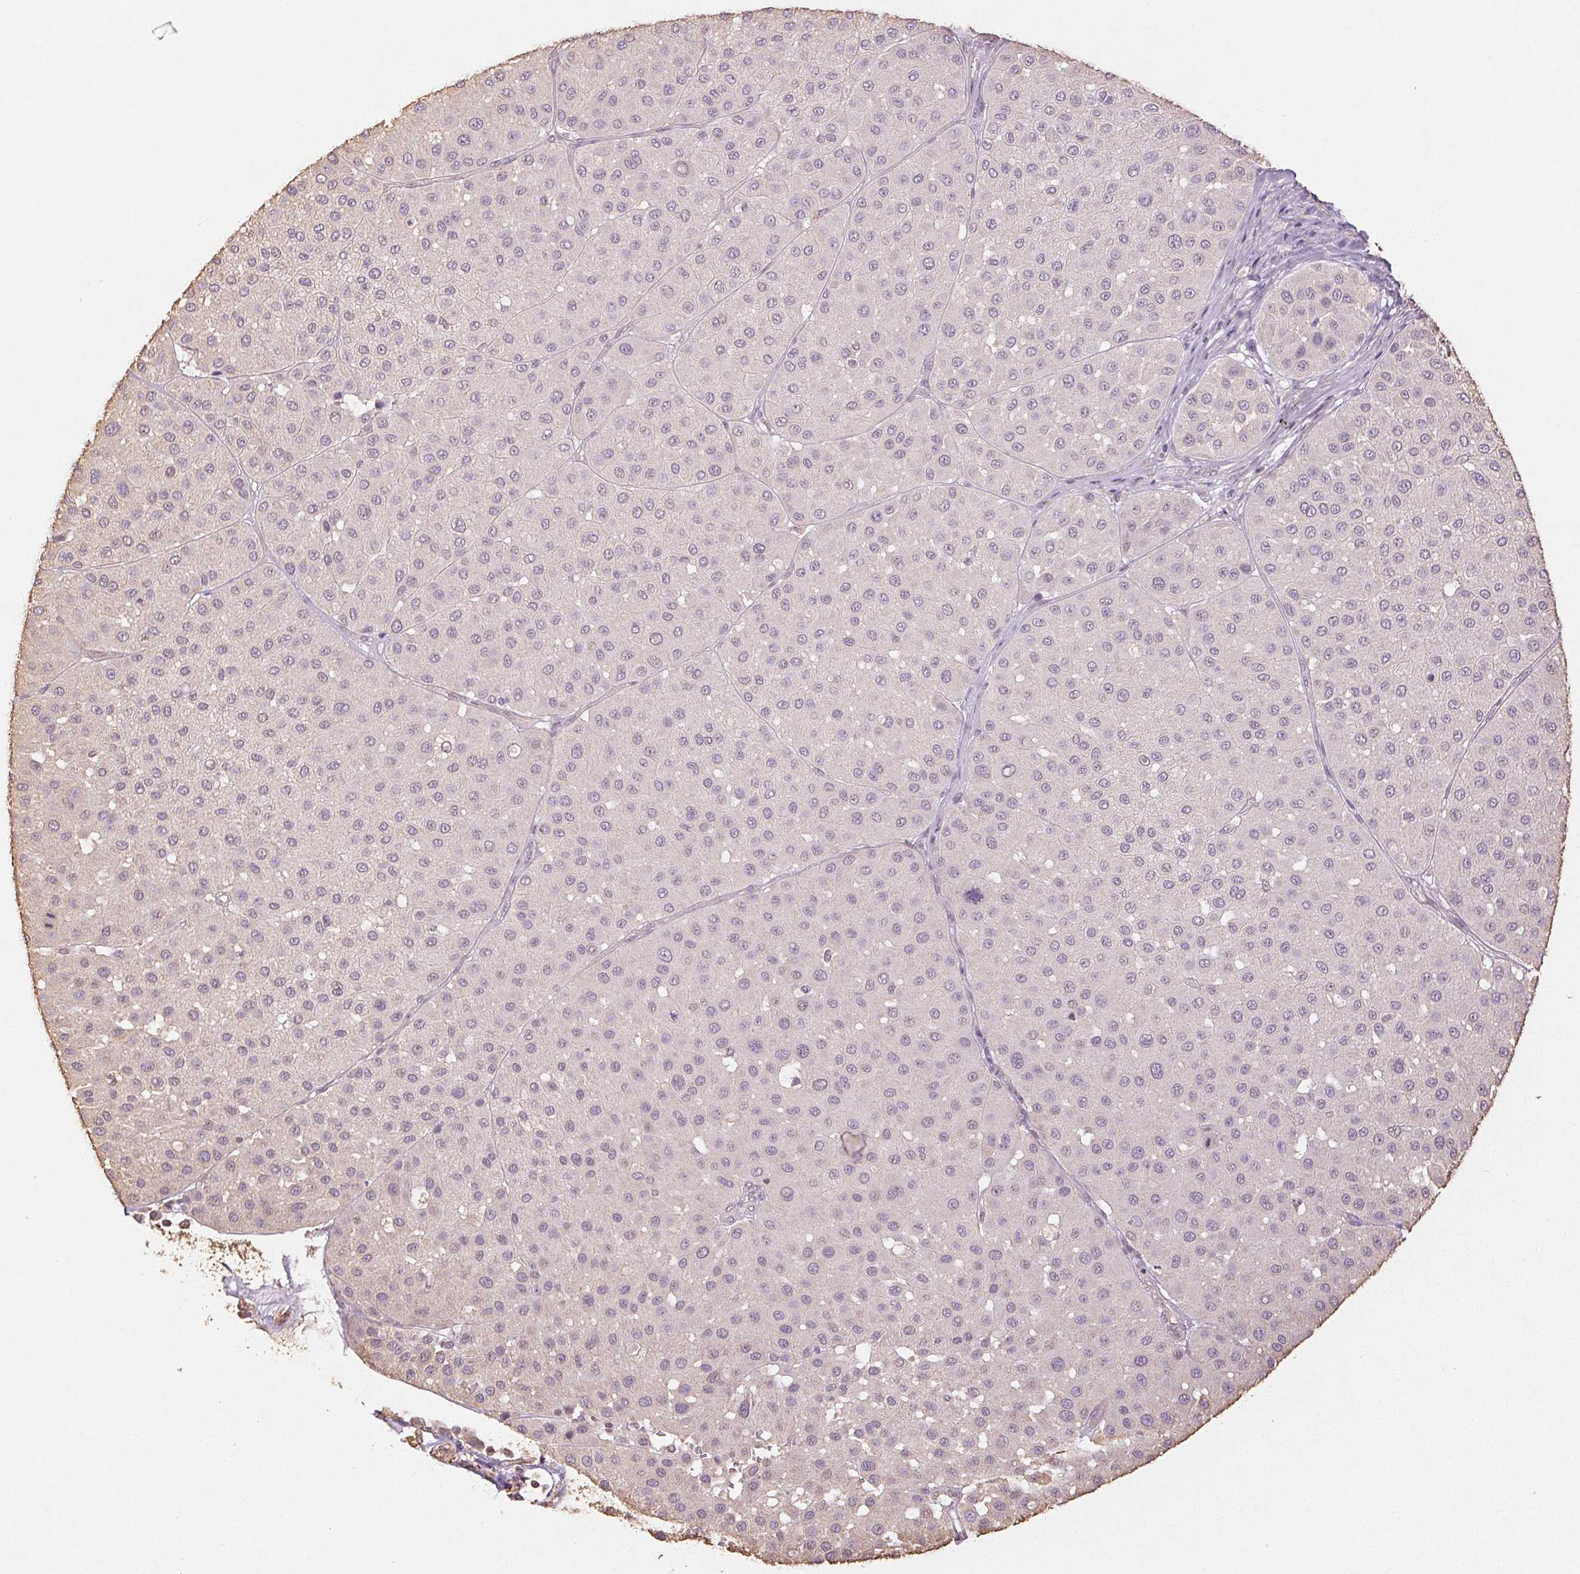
{"staining": {"intensity": "negative", "quantity": "none", "location": "none"}, "tissue": "melanoma", "cell_type": "Tumor cells", "image_type": "cancer", "snomed": [{"axis": "morphology", "description": "Malignant melanoma, Metastatic site"}, {"axis": "topography", "description": "Smooth muscle"}], "caption": "Human malignant melanoma (metastatic site) stained for a protein using IHC exhibits no expression in tumor cells.", "gene": "COL7A1", "patient": {"sex": "male", "age": 41}}